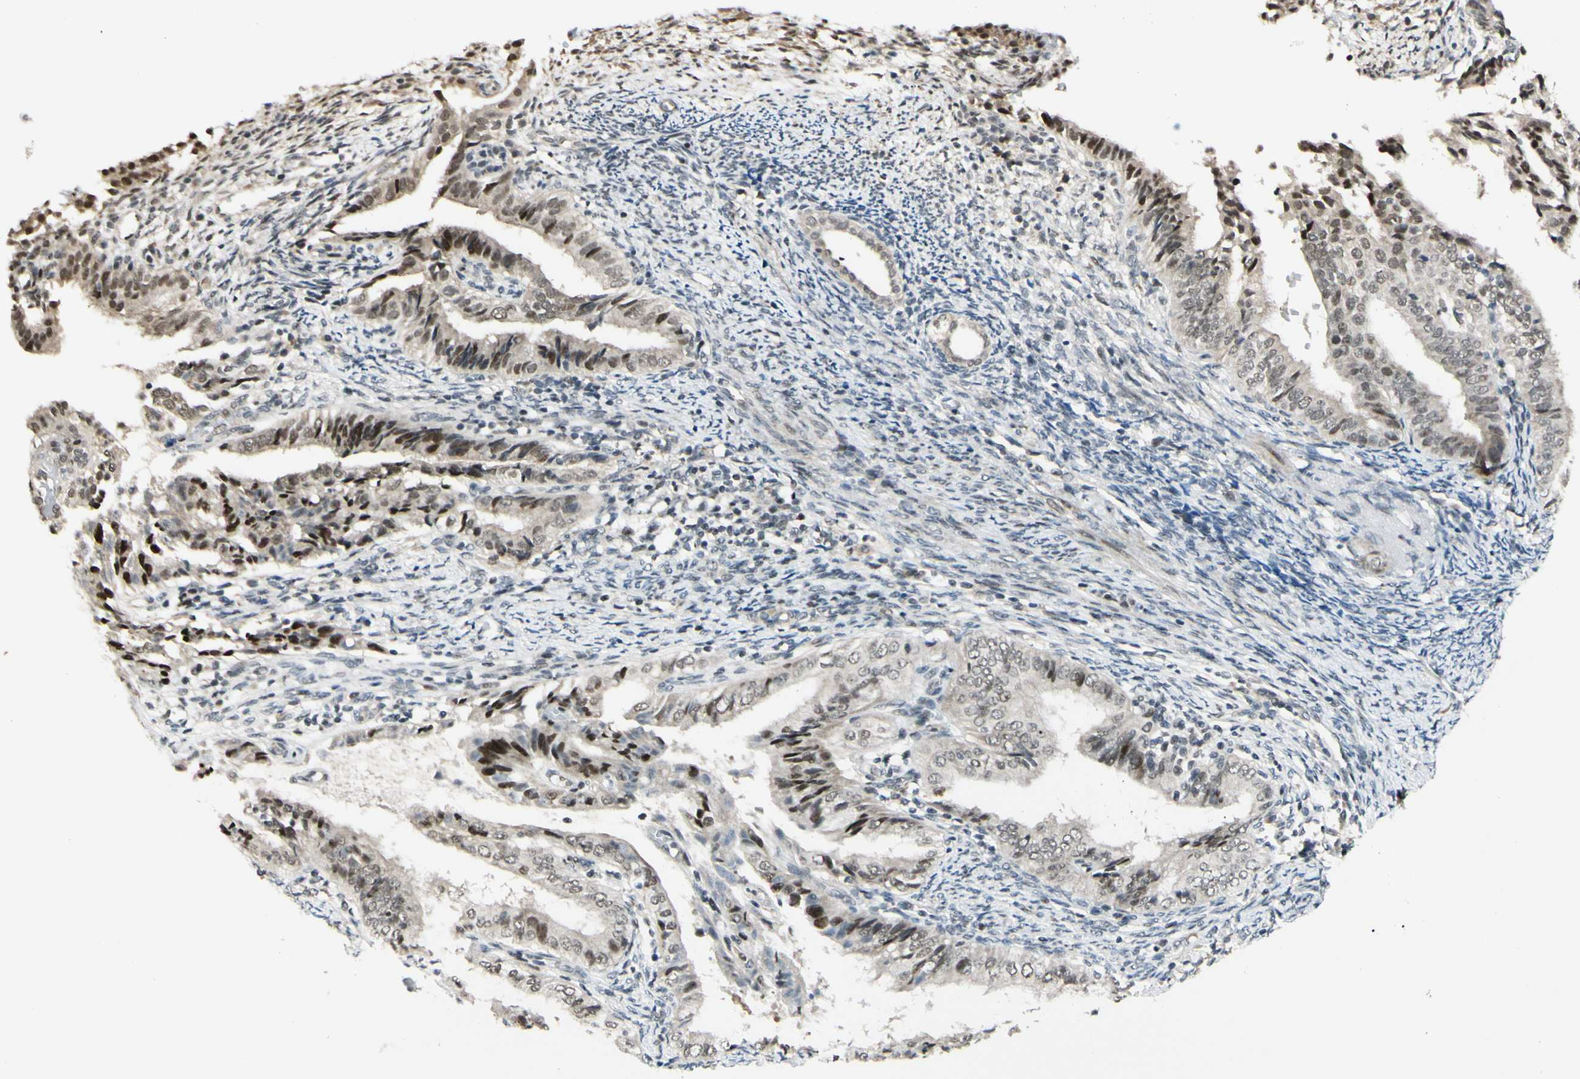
{"staining": {"intensity": "weak", "quantity": ">75%", "location": "cytoplasmic/membranous,nuclear"}, "tissue": "endometrial cancer", "cell_type": "Tumor cells", "image_type": "cancer", "snomed": [{"axis": "morphology", "description": "Adenocarcinoma, NOS"}, {"axis": "topography", "description": "Endometrium"}], "caption": "Tumor cells demonstrate weak cytoplasmic/membranous and nuclear positivity in about >75% of cells in endometrial cancer (adenocarcinoma). The staining was performed using DAB to visualize the protein expression in brown, while the nuclei were stained in blue with hematoxylin (Magnification: 20x).", "gene": "BRMS1", "patient": {"sex": "female", "age": 58}}